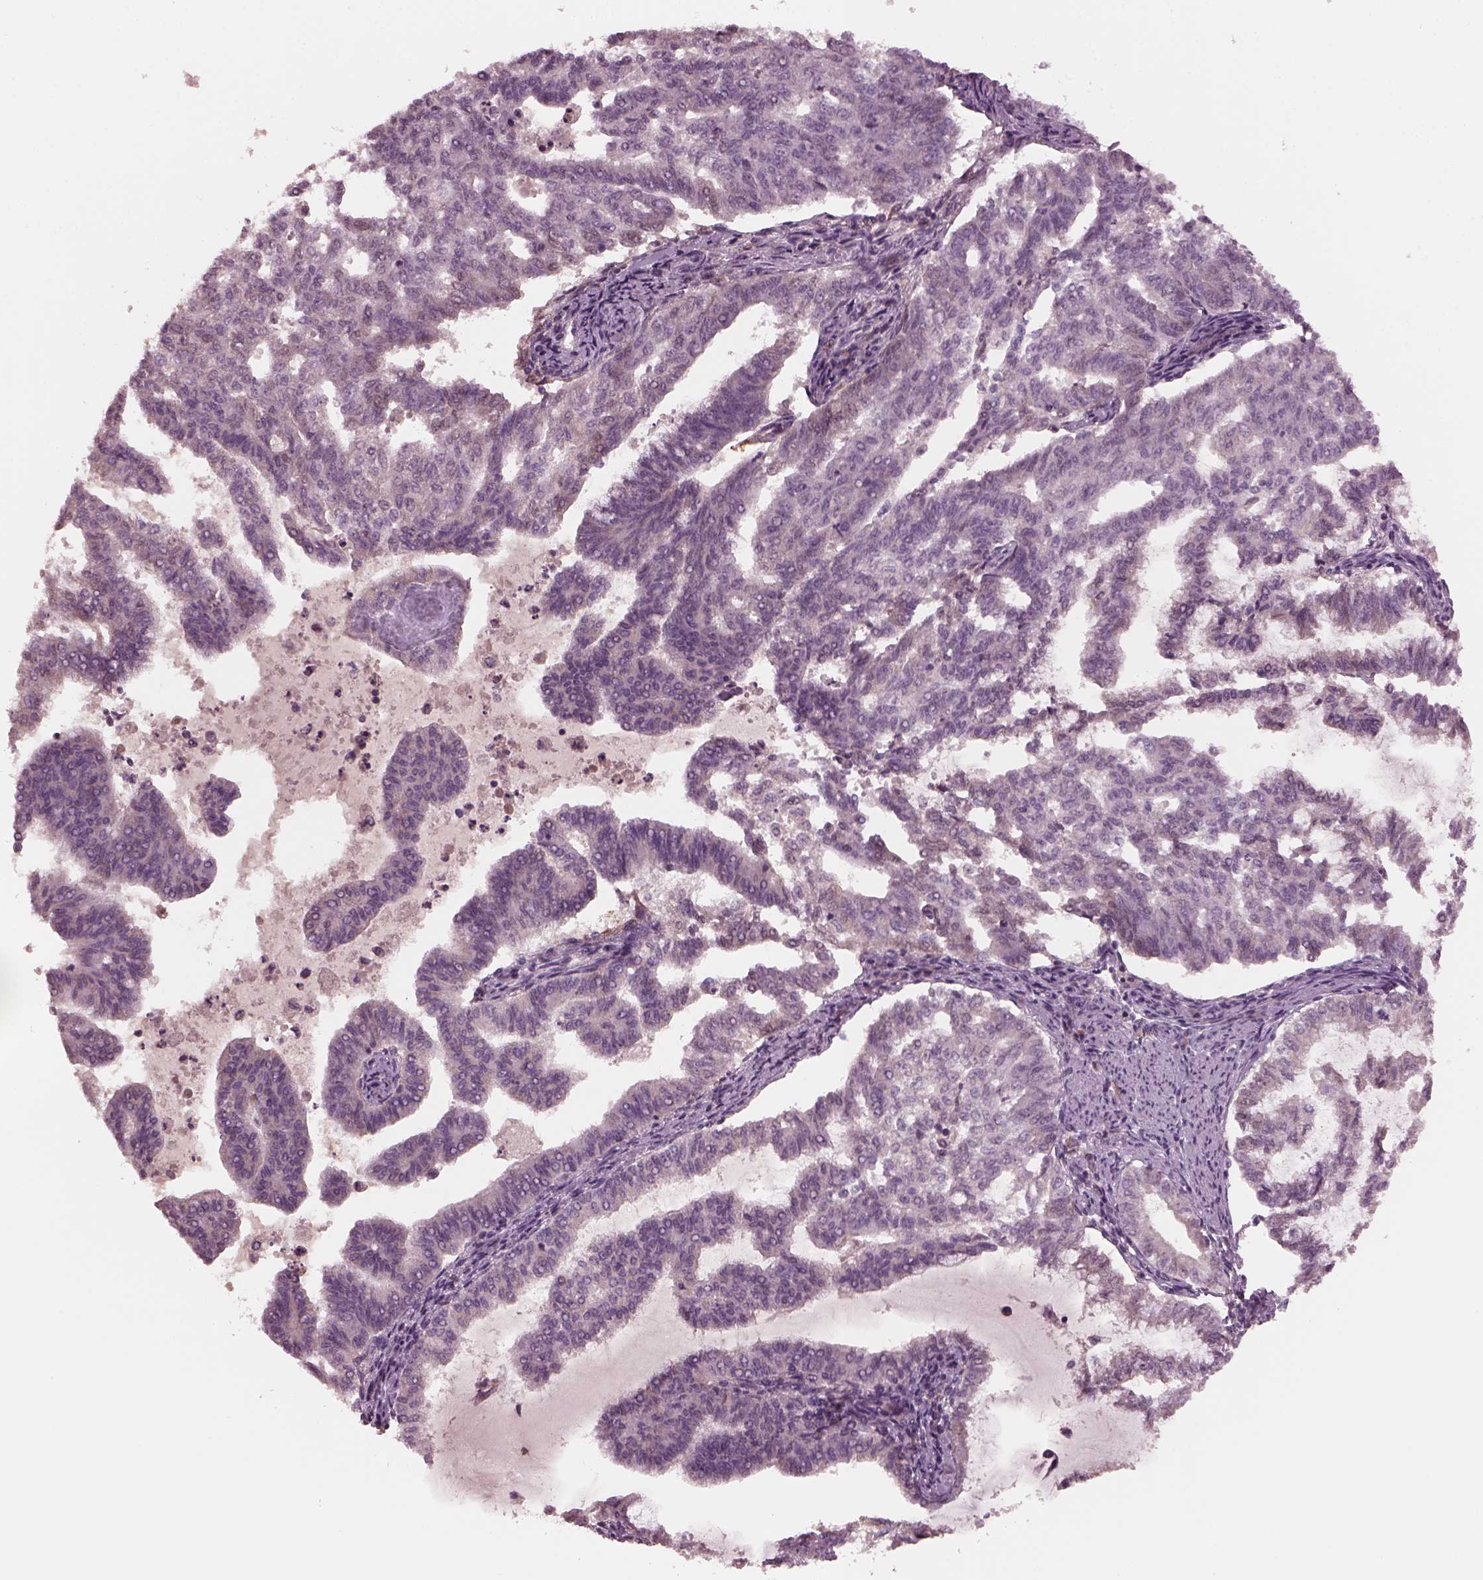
{"staining": {"intensity": "negative", "quantity": "none", "location": "none"}, "tissue": "endometrial cancer", "cell_type": "Tumor cells", "image_type": "cancer", "snomed": [{"axis": "morphology", "description": "Adenocarcinoma, NOS"}, {"axis": "topography", "description": "Endometrium"}], "caption": "An immunohistochemistry (IHC) photomicrograph of adenocarcinoma (endometrial) is shown. There is no staining in tumor cells of adenocarcinoma (endometrial).", "gene": "PORCN", "patient": {"sex": "female", "age": 79}}